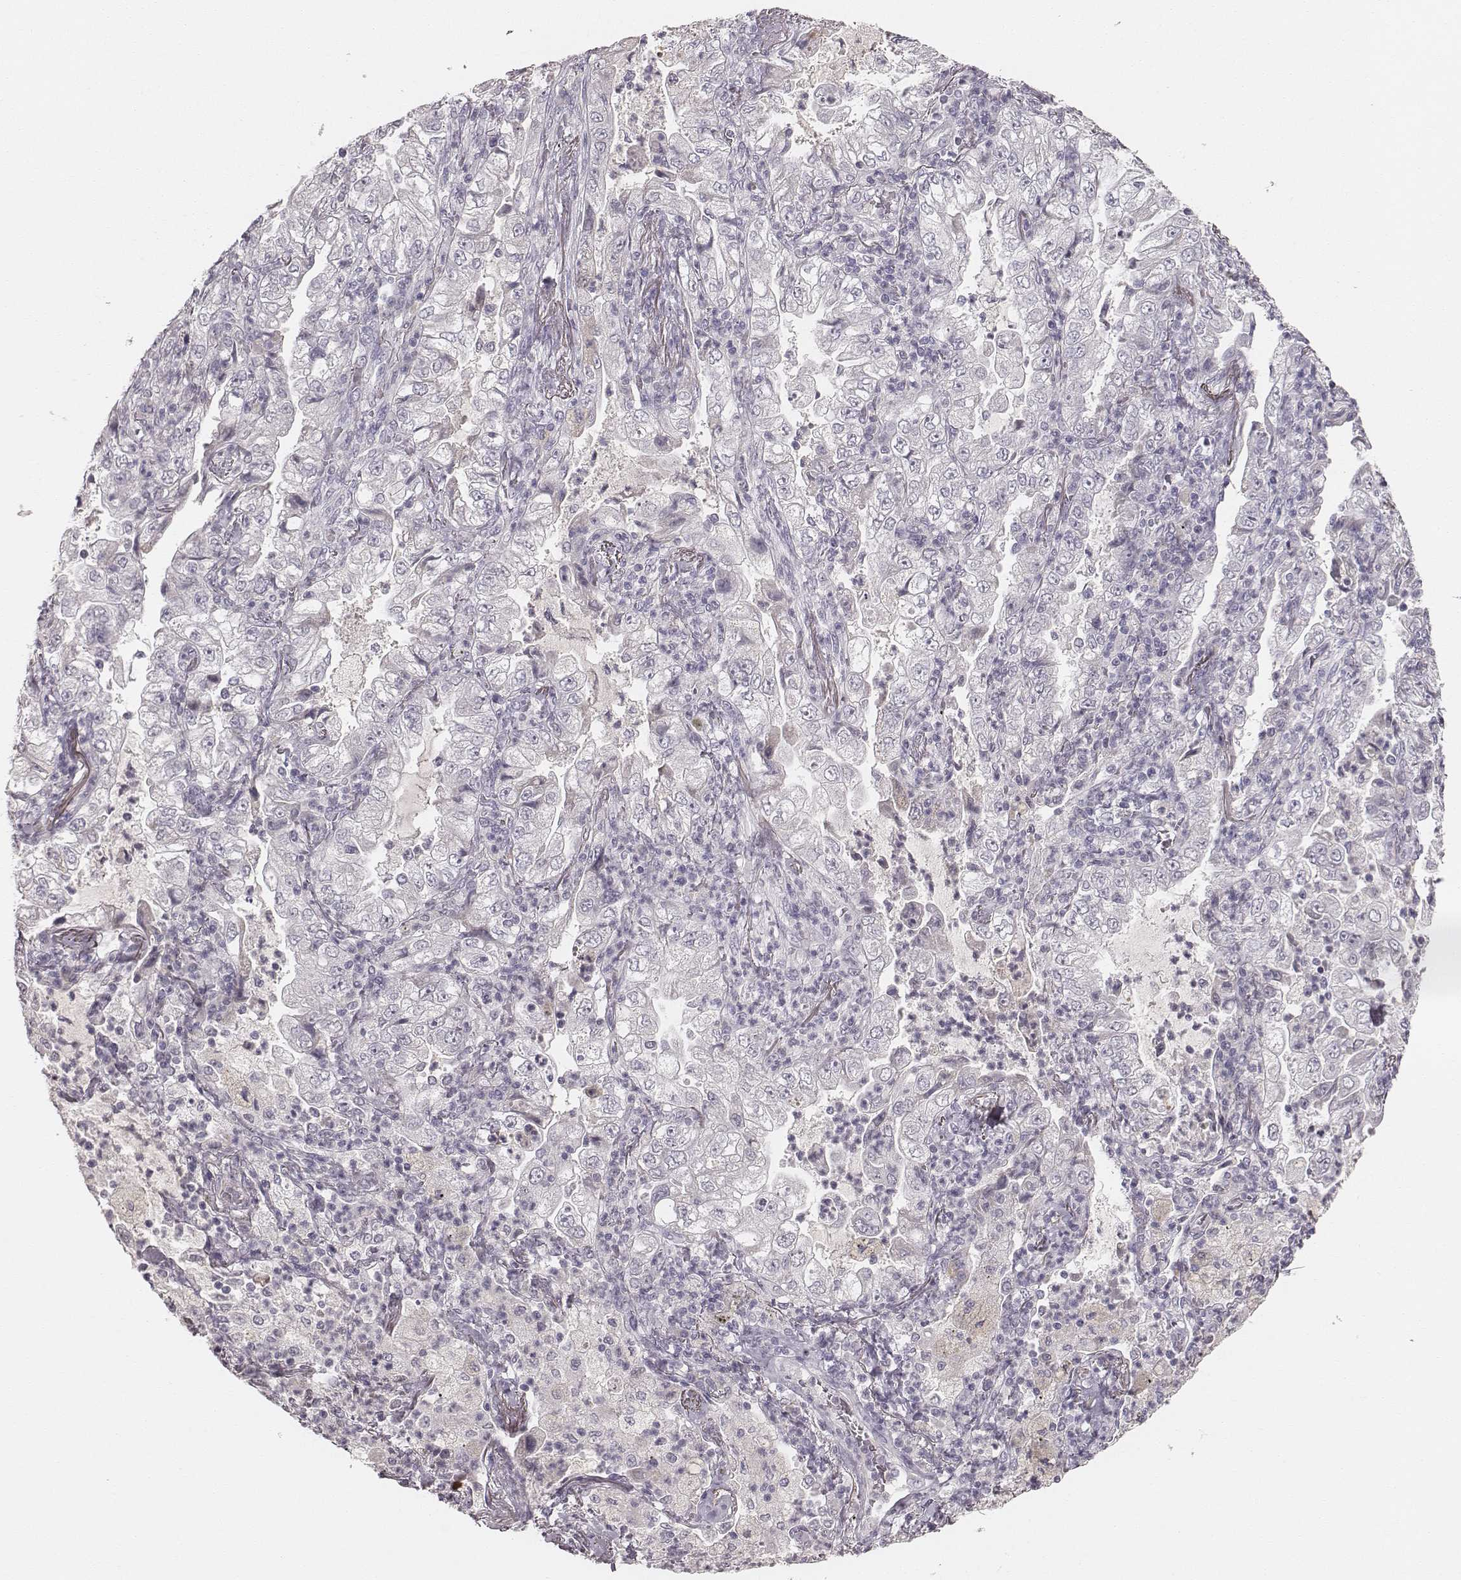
{"staining": {"intensity": "negative", "quantity": "none", "location": "none"}, "tissue": "lung cancer", "cell_type": "Tumor cells", "image_type": "cancer", "snomed": [{"axis": "morphology", "description": "Adenocarcinoma, NOS"}, {"axis": "topography", "description": "Lung"}], "caption": "IHC histopathology image of neoplastic tissue: human lung cancer (adenocarcinoma) stained with DAB shows no significant protein expression in tumor cells.", "gene": "LY6K", "patient": {"sex": "female", "age": 73}}